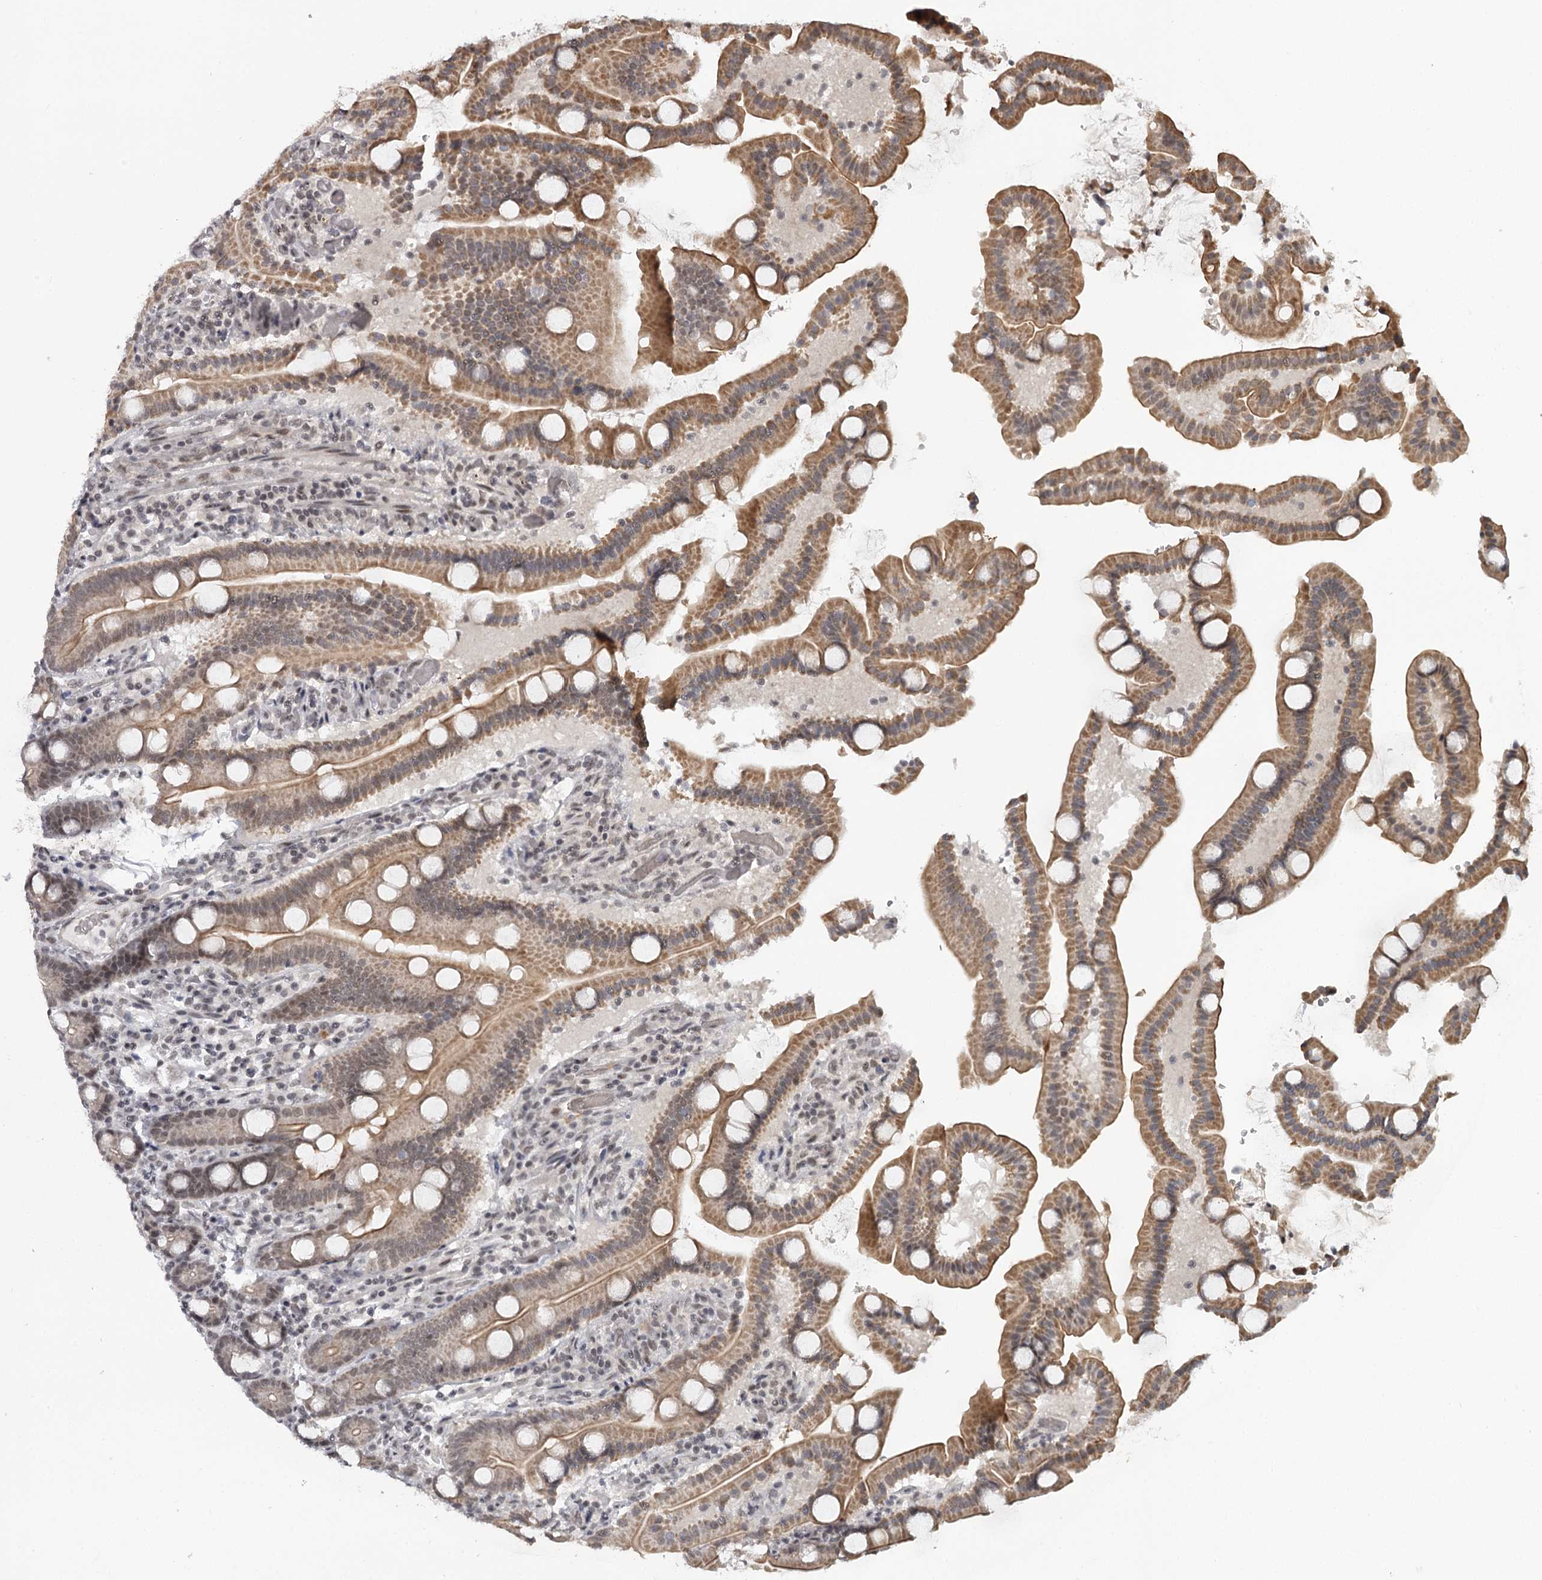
{"staining": {"intensity": "moderate", "quantity": ">75%", "location": "cytoplasmic/membranous,nuclear"}, "tissue": "duodenum", "cell_type": "Glandular cells", "image_type": "normal", "snomed": [{"axis": "morphology", "description": "Normal tissue, NOS"}, {"axis": "topography", "description": "Duodenum"}], "caption": "IHC (DAB (3,3'-diaminobenzidine)) staining of normal duodenum reveals moderate cytoplasmic/membranous,nuclear protein expression in about >75% of glandular cells.", "gene": "FAM13C", "patient": {"sex": "male", "age": 55}}